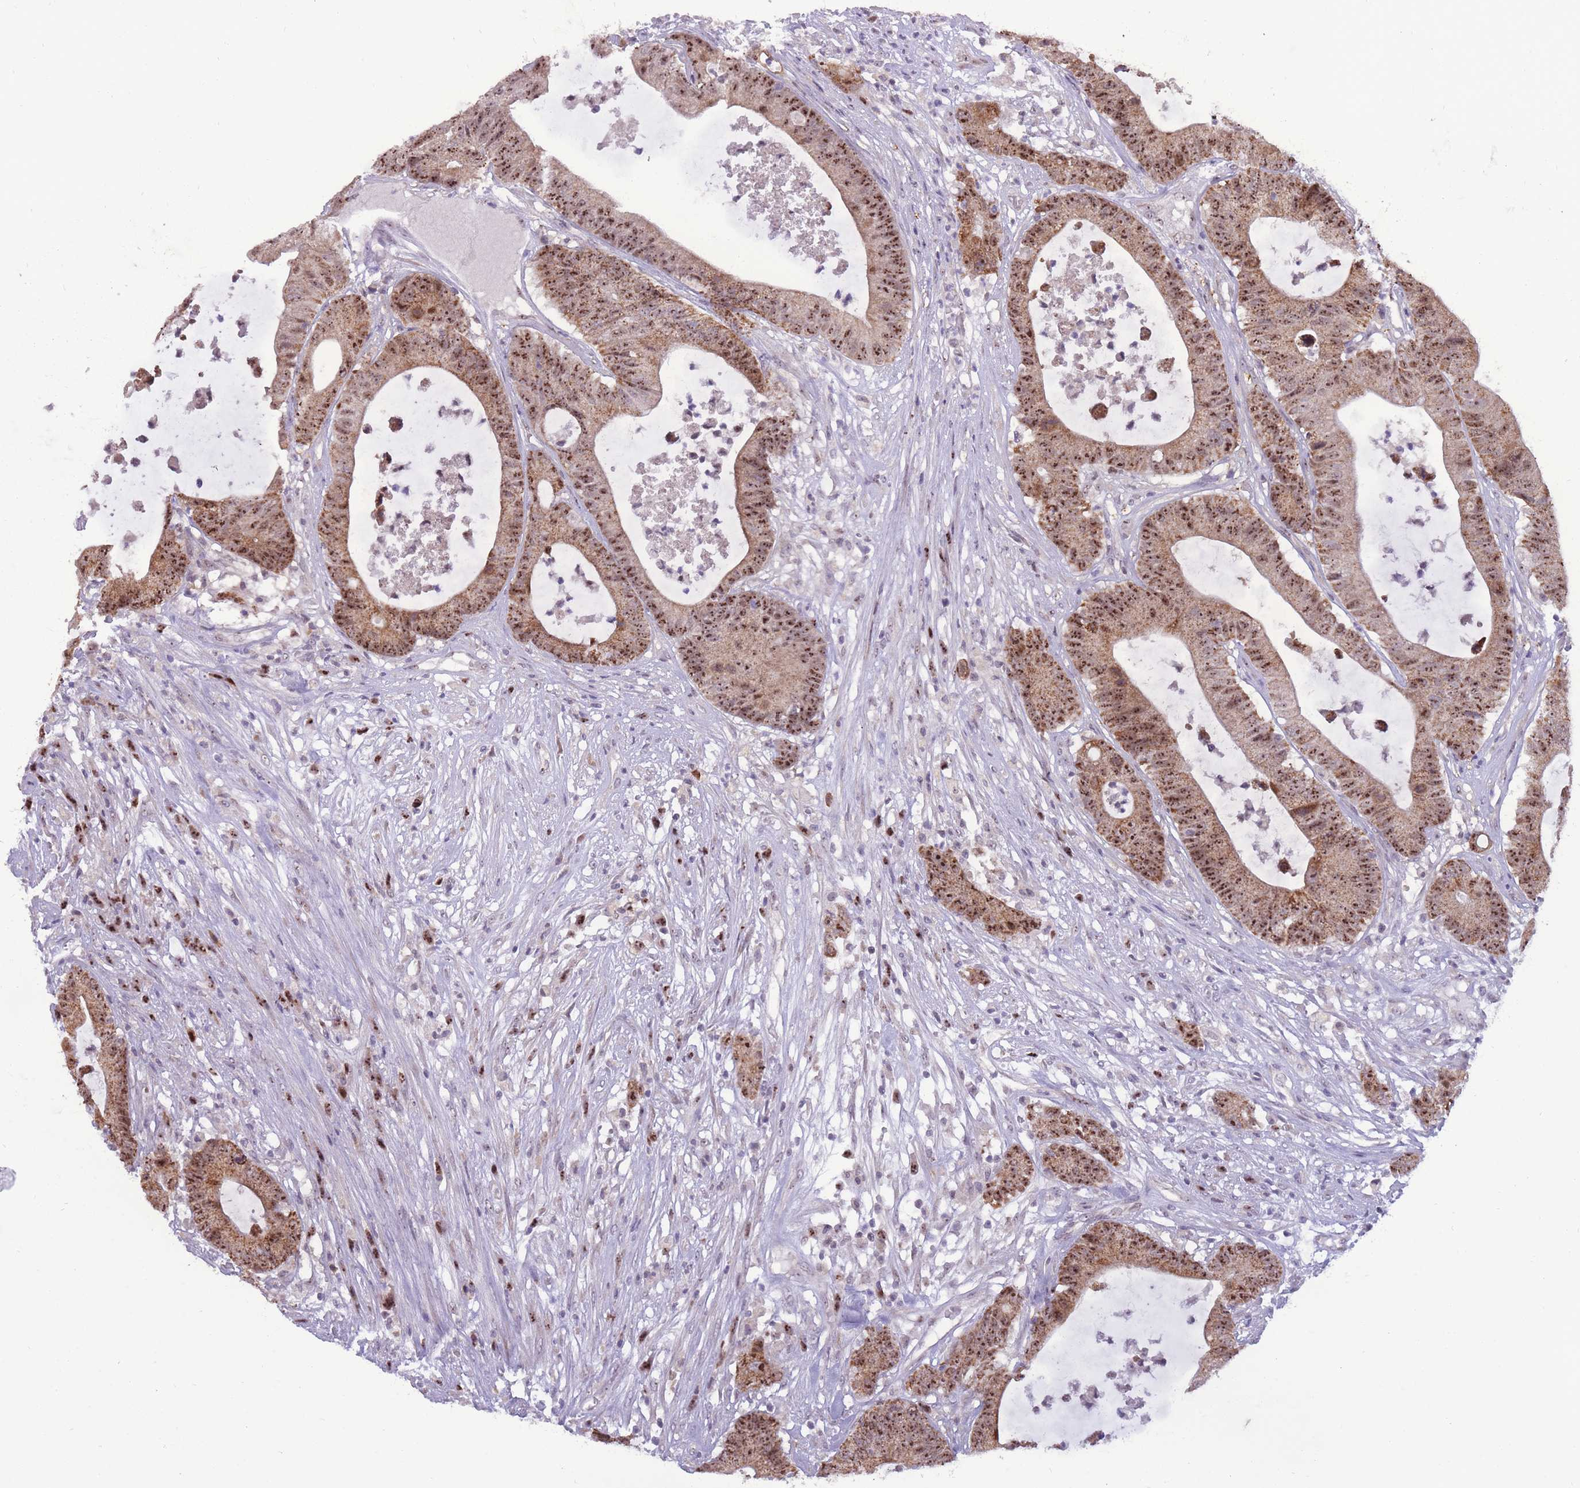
{"staining": {"intensity": "strong", "quantity": ">75%", "location": "cytoplasmic/membranous,nuclear"}, "tissue": "colorectal cancer", "cell_type": "Tumor cells", "image_type": "cancer", "snomed": [{"axis": "morphology", "description": "Adenocarcinoma, NOS"}, {"axis": "topography", "description": "Colon"}], "caption": "Immunohistochemical staining of human colorectal adenocarcinoma shows high levels of strong cytoplasmic/membranous and nuclear protein staining in about >75% of tumor cells. Ihc stains the protein in brown and the nuclei are stained blue.", "gene": "MCIDAS", "patient": {"sex": "female", "age": 84}}